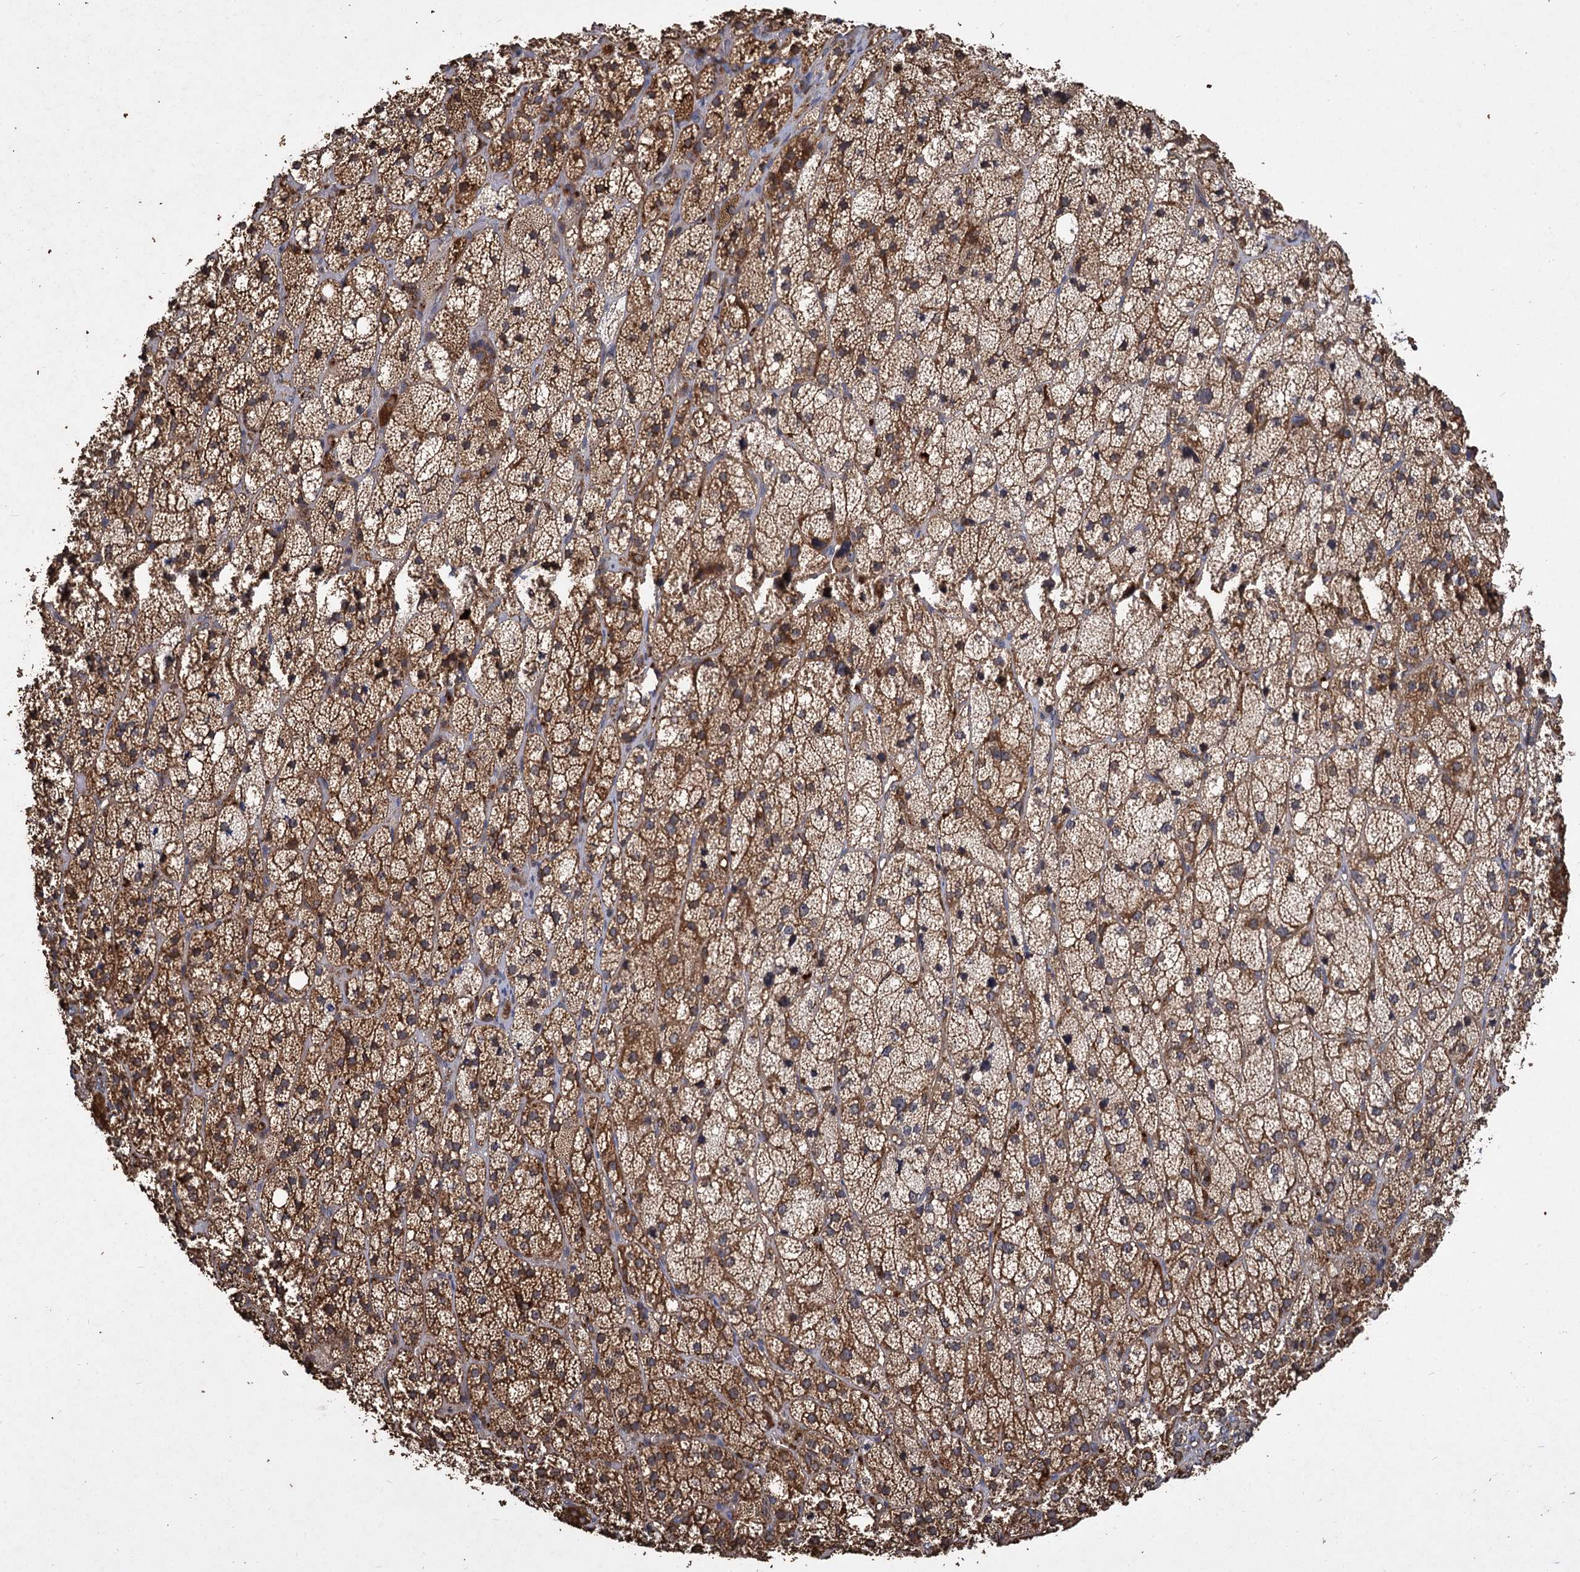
{"staining": {"intensity": "strong", "quantity": ">75%", "location": "cytoplasmic/membranous"}, "tissue": "adrenal gland", "cell_type": "Glandular cells", "image_type": "normal", "snomed": [{"axis": "morphology", "description": "Normal tissue, NOS"}, {"axis": "topography", "description": "Adrenal gland"}], "caption": "DAB immunohistochemical staining of normal adrenal gland exhibits strong cytoplasmic/membranous protein staining in approximately >75% of glandular cells. Using DAB (brown) and hematoxylin (blue) stains, captured at high magnification using brightfield microscopy.", "gene": "GCLC", "patient": {"sex": "male", "age": 61}}